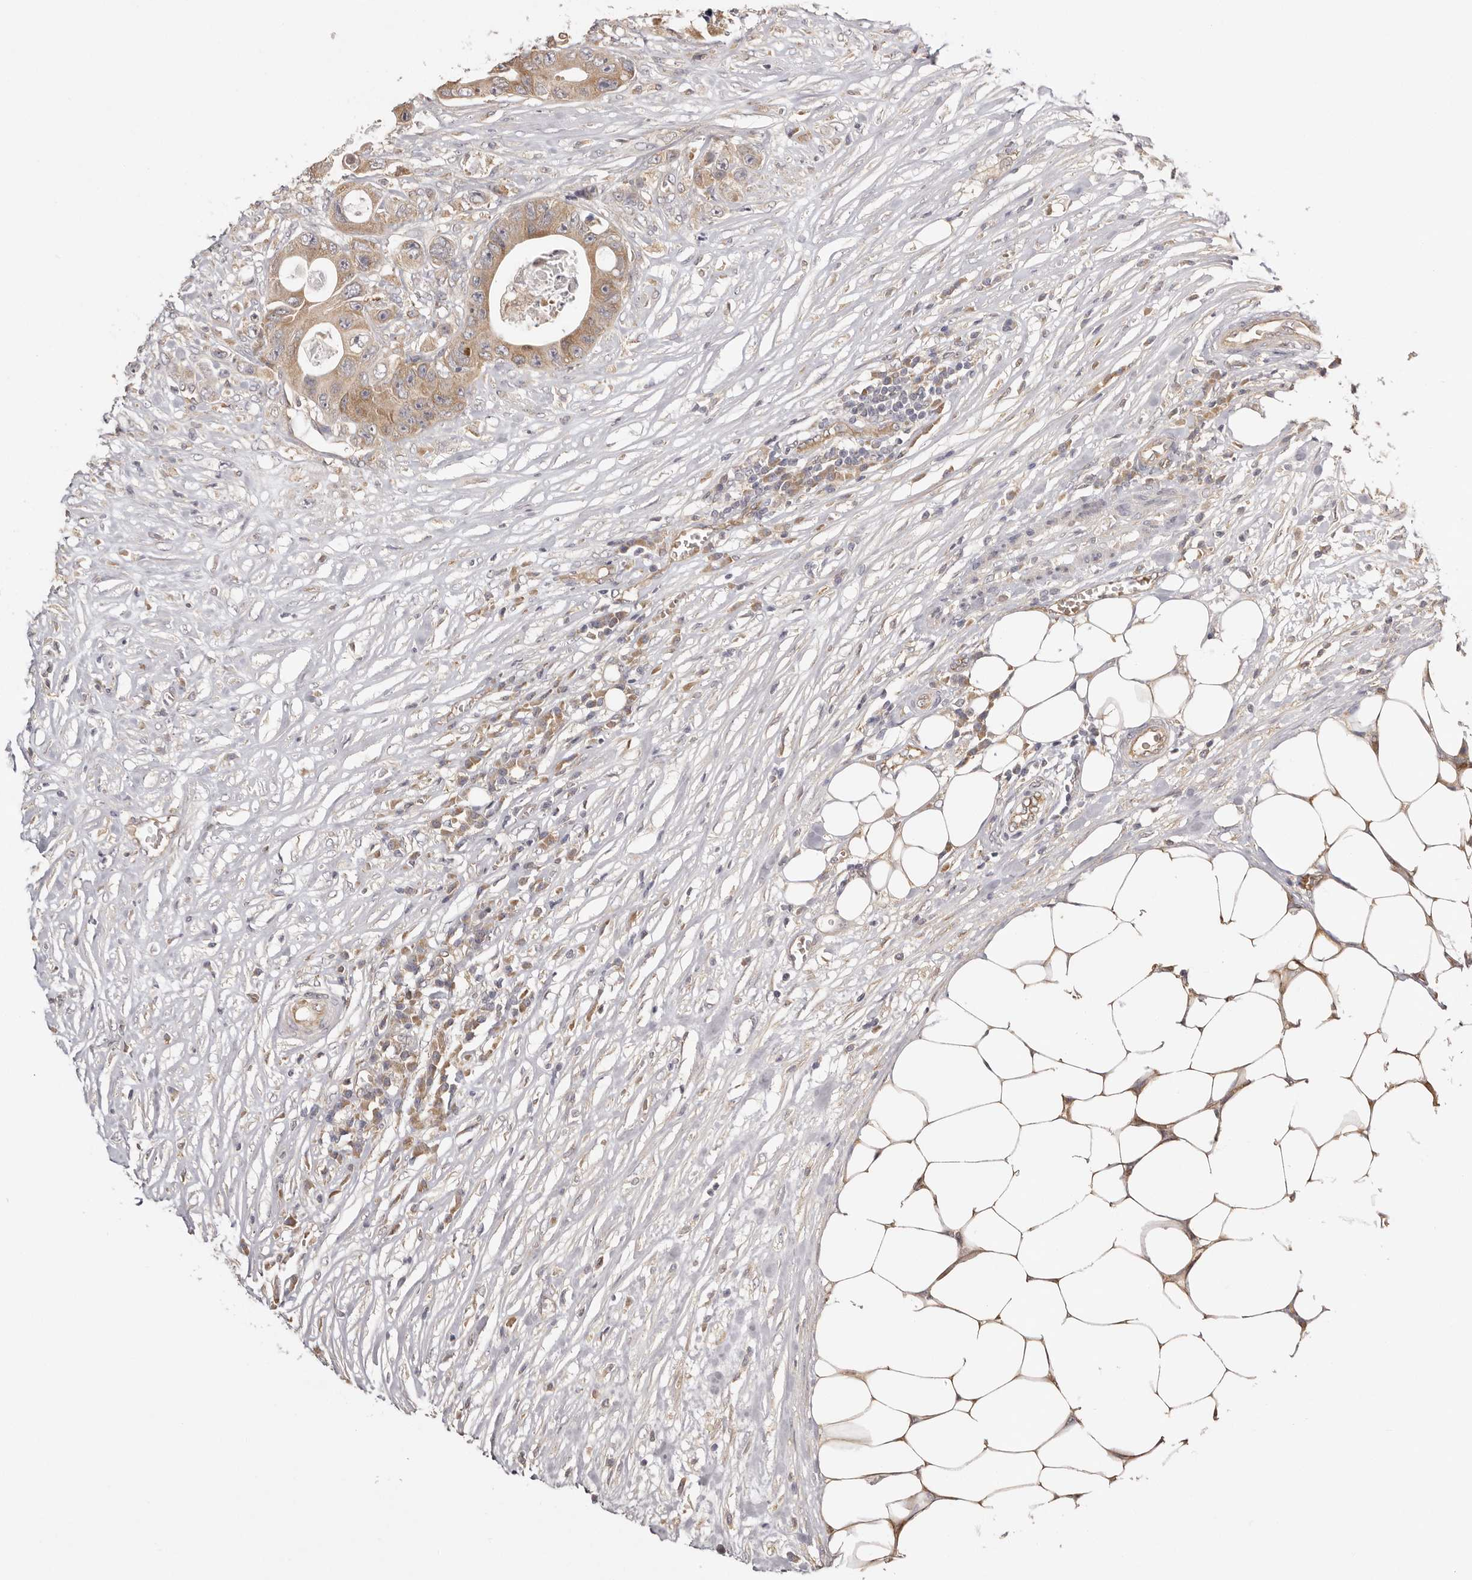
{"staining": {"intensity": "moderate", "quantity": ">75%", "location": "cytoplasmic/membranous"}, "tissue": "colorectal cancer", "cell_type": "Tumor cells", "image_type": "cancer", "snomed": [{"axis": "morphology", "description": "Adenocarcinoma, NOS"}, {"axis": "topography", "description": "Colon"}], "caption": "A medium amount of moderate cytoplasmic/membranous positivity is identified in approximately >75% of tumor cells in colorectal cancer tissue. Nuclei are stained in blue.", "gene": "UBR2", "patient": {"sex": "female", "age": 46}}